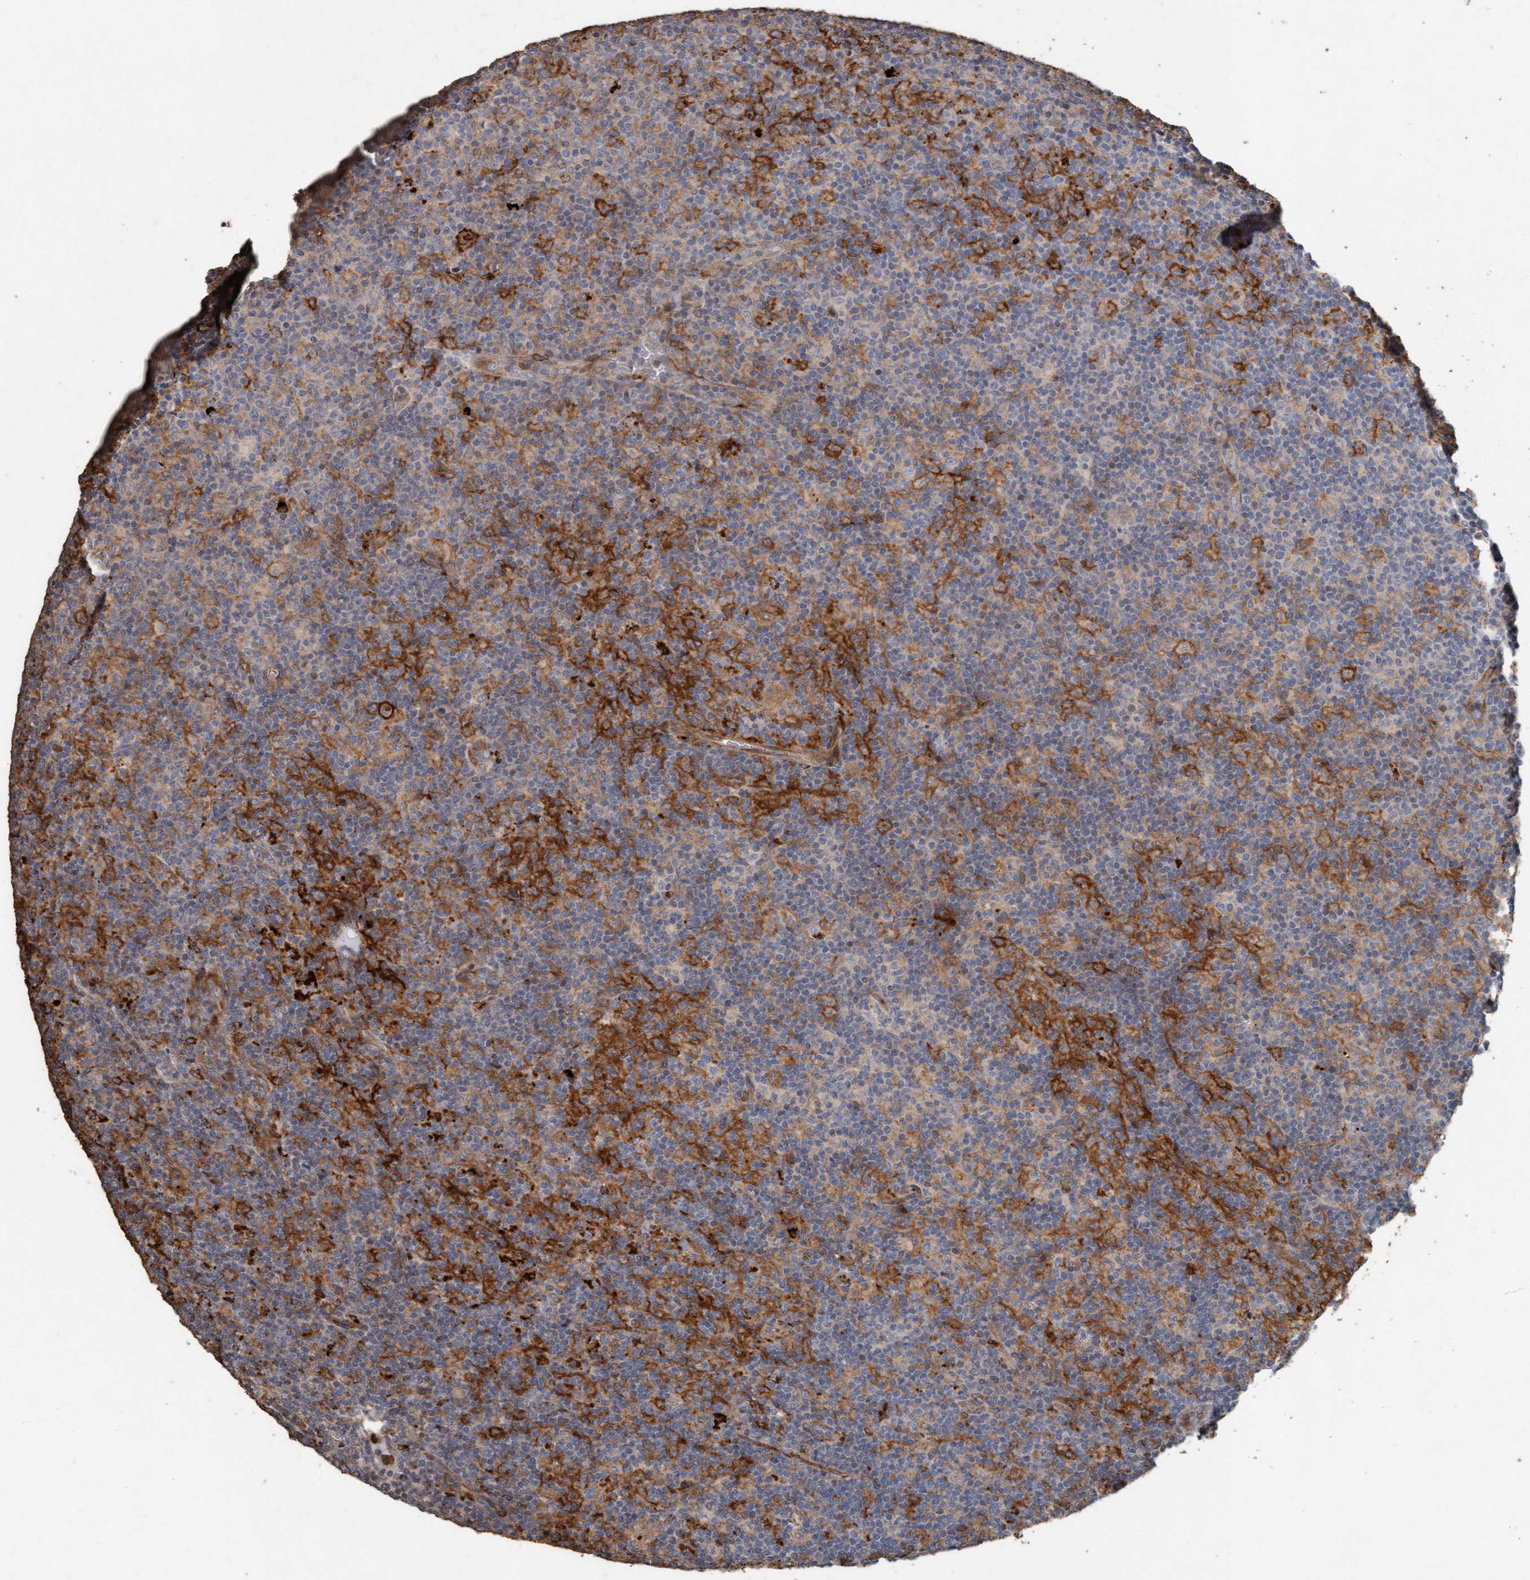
{"staining": {"intensity": "weak", "quantity": "<25%", "location": "cytoplasmic/membranous"}, "tissue": "lymph node", "cell_type": "Germinal center cells", "image_type": "normal", "snomed": [{"axis": "morphology", "description": "Normal tissue, NOS"}, {"axis": "morphology", "description": "Inflammation, NOS"}, {"axis": "topography", "description": "Lymph node"}], "caption": "Histopathology image shows no significant protein positivity in germinal center cells of benign lymph node.", "gene": "LONRF1", "patient": {"sex": "male", "age": 55}}